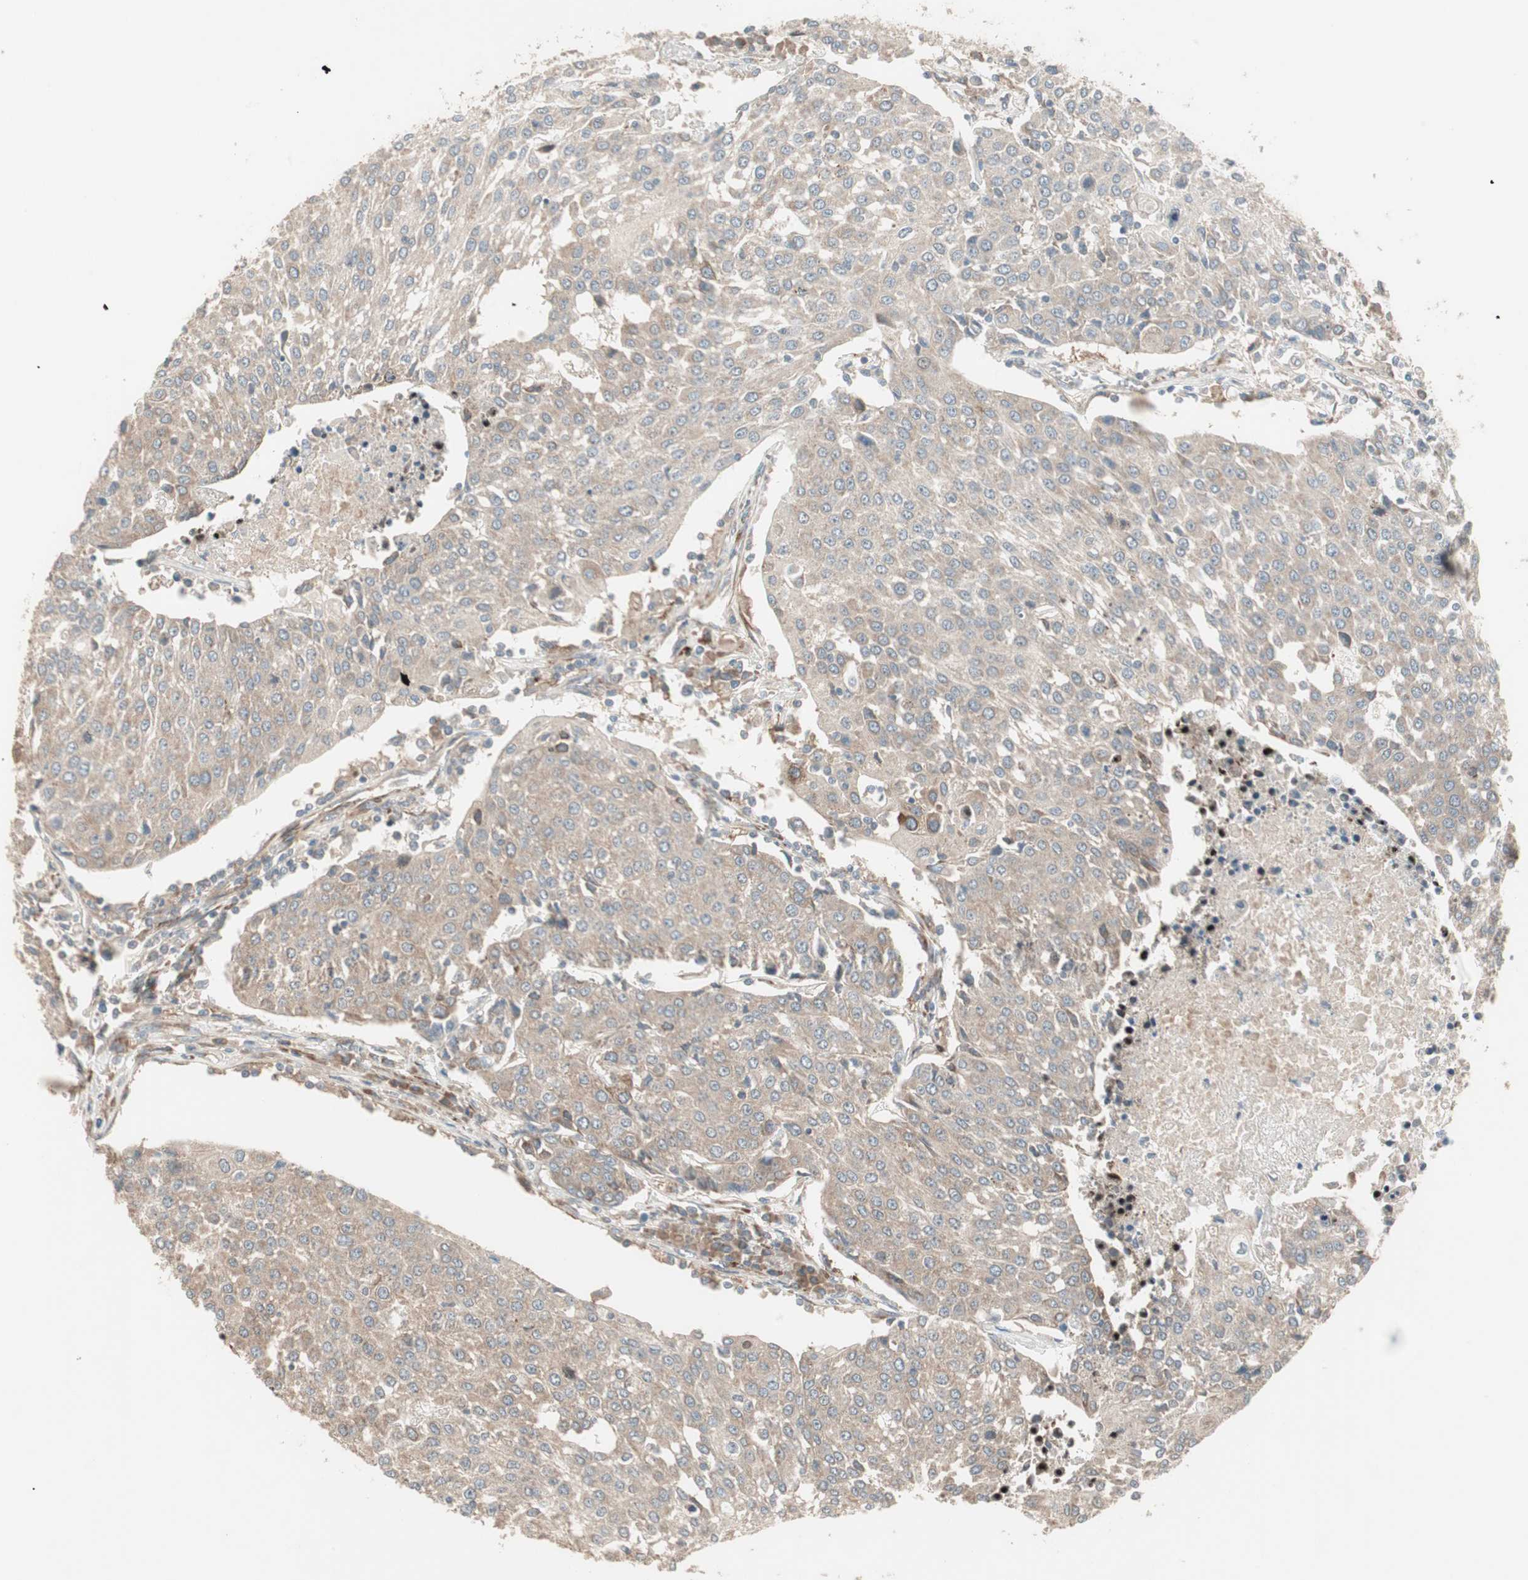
{"staining": {"intensity": "weak", "quantity": "25%-75%", "location": "cytoplasmic/membranous"}, "tissue": "urothelial cancer", "cell_type": "Tumor cells", "image_type": "cancer", "snomed": [{"axis": "morphology", "description": "Urothelial carcinoma, High grade"}, {"axis": "topography", "description": "Urinary bladder"}], "caption": "A low amount of weak cytoplasmic/membranous positivity is appreciated in approximately 25%-75% of tumor cells in urothelial cancer tissue.", "gene": "PPP2R5E", "patient": {"sex": "female", "age": 85}}